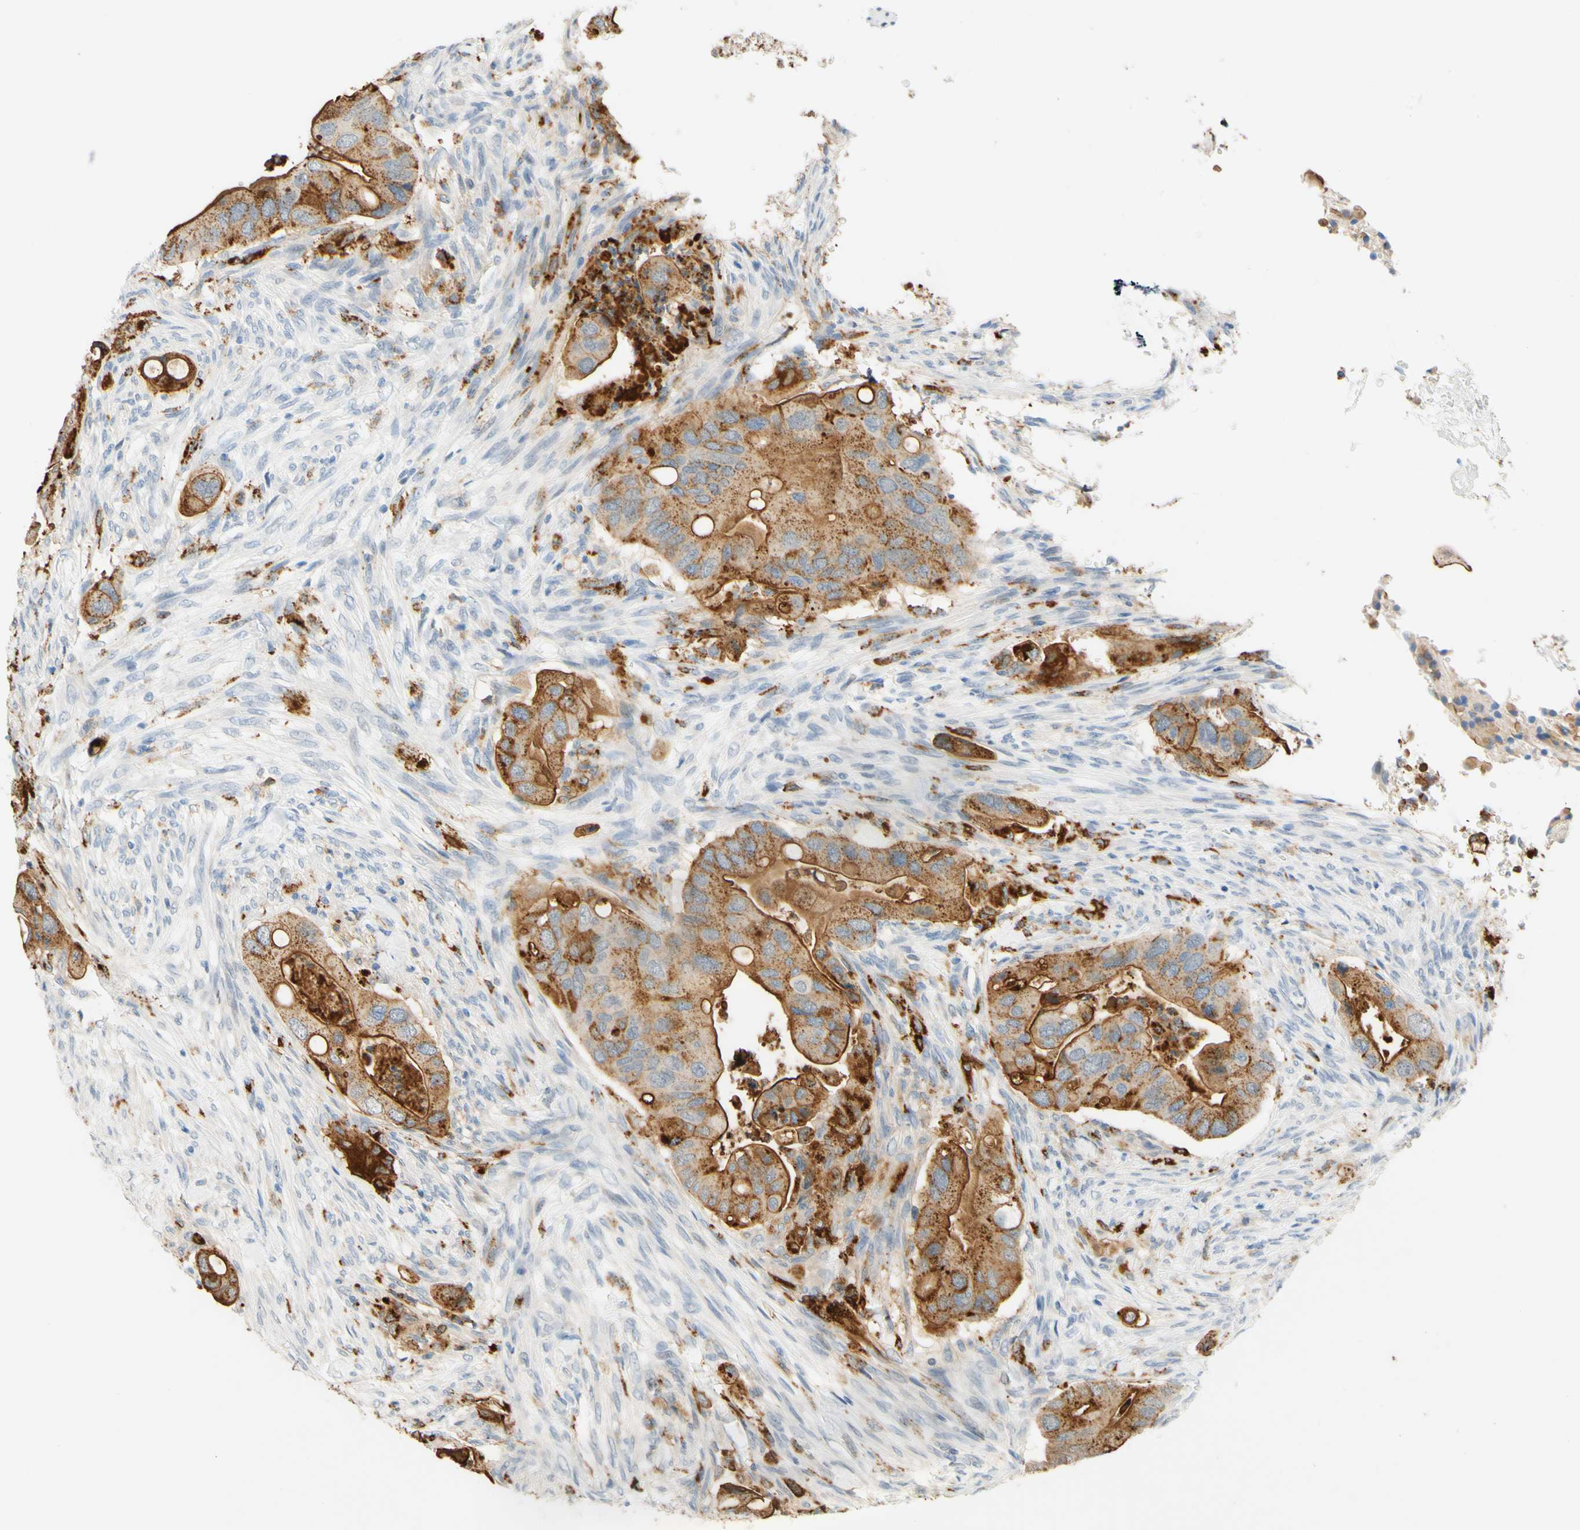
{"staining": {"intensity": "moderate", "quantity": ">75%", "location": "cytoplasmic/membranous"}, "tissue": "colorectal cancer", "cell_type": "Tumor cells", "image_type": "cancer", "snomed": [{"axis": "morphology", "description": "Adenocarcinoma, NOS"}, {"axis": "topography", "description": "Rectum"}], "caption": "Moderate cytoplasmic/membranous positivity is seen in approximately >75% of tumor cells in adenocarcinoma (colorectal). (DAB (3,3'-diaminobenzidine) = brown stain, brightfield microscopy at high magnification).", "gene": "TREM2", "patient": {"sex": "female", "age": 57}}